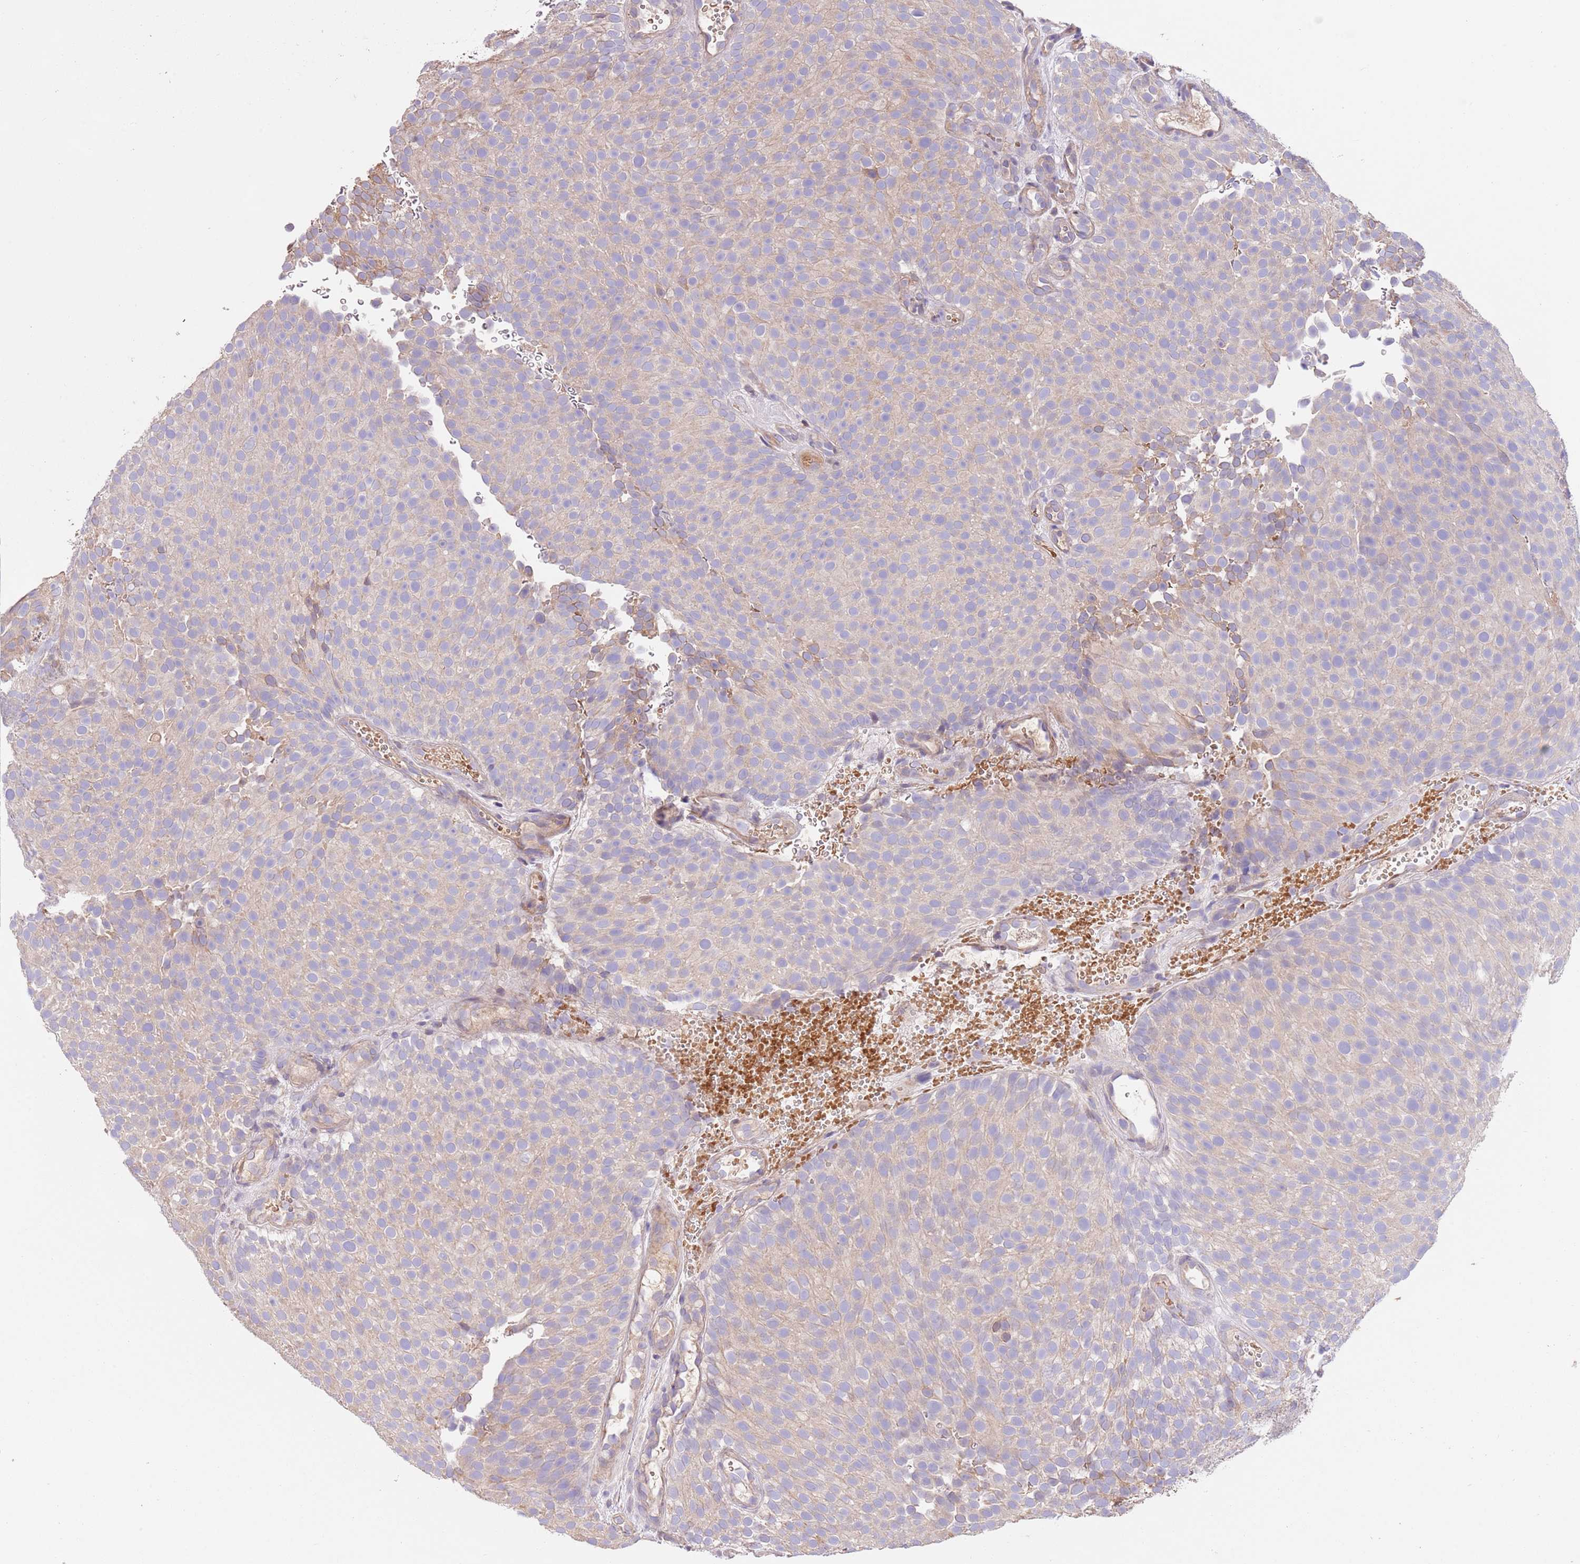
{"staining": {"intensity": "negative", "quantity": "none", "location": "none"}, "tissue": "urothelial cancer", "cell_type": "Tumor cells", "image_type": "cancer", "snomed": [{"axis": "morphology", "description": "Urothelial carcinoma, Low grade"}, {"axis": "topography", "description": "Urinary bladder"}], "caption": "IHC photomicrograph of human low-grade urothelial carcinoma stained for a protein (brown), which demonstrates no expression in tumor cells.", "gene": "FAM89B", "patient": {"sex": "male", "age": 78}}